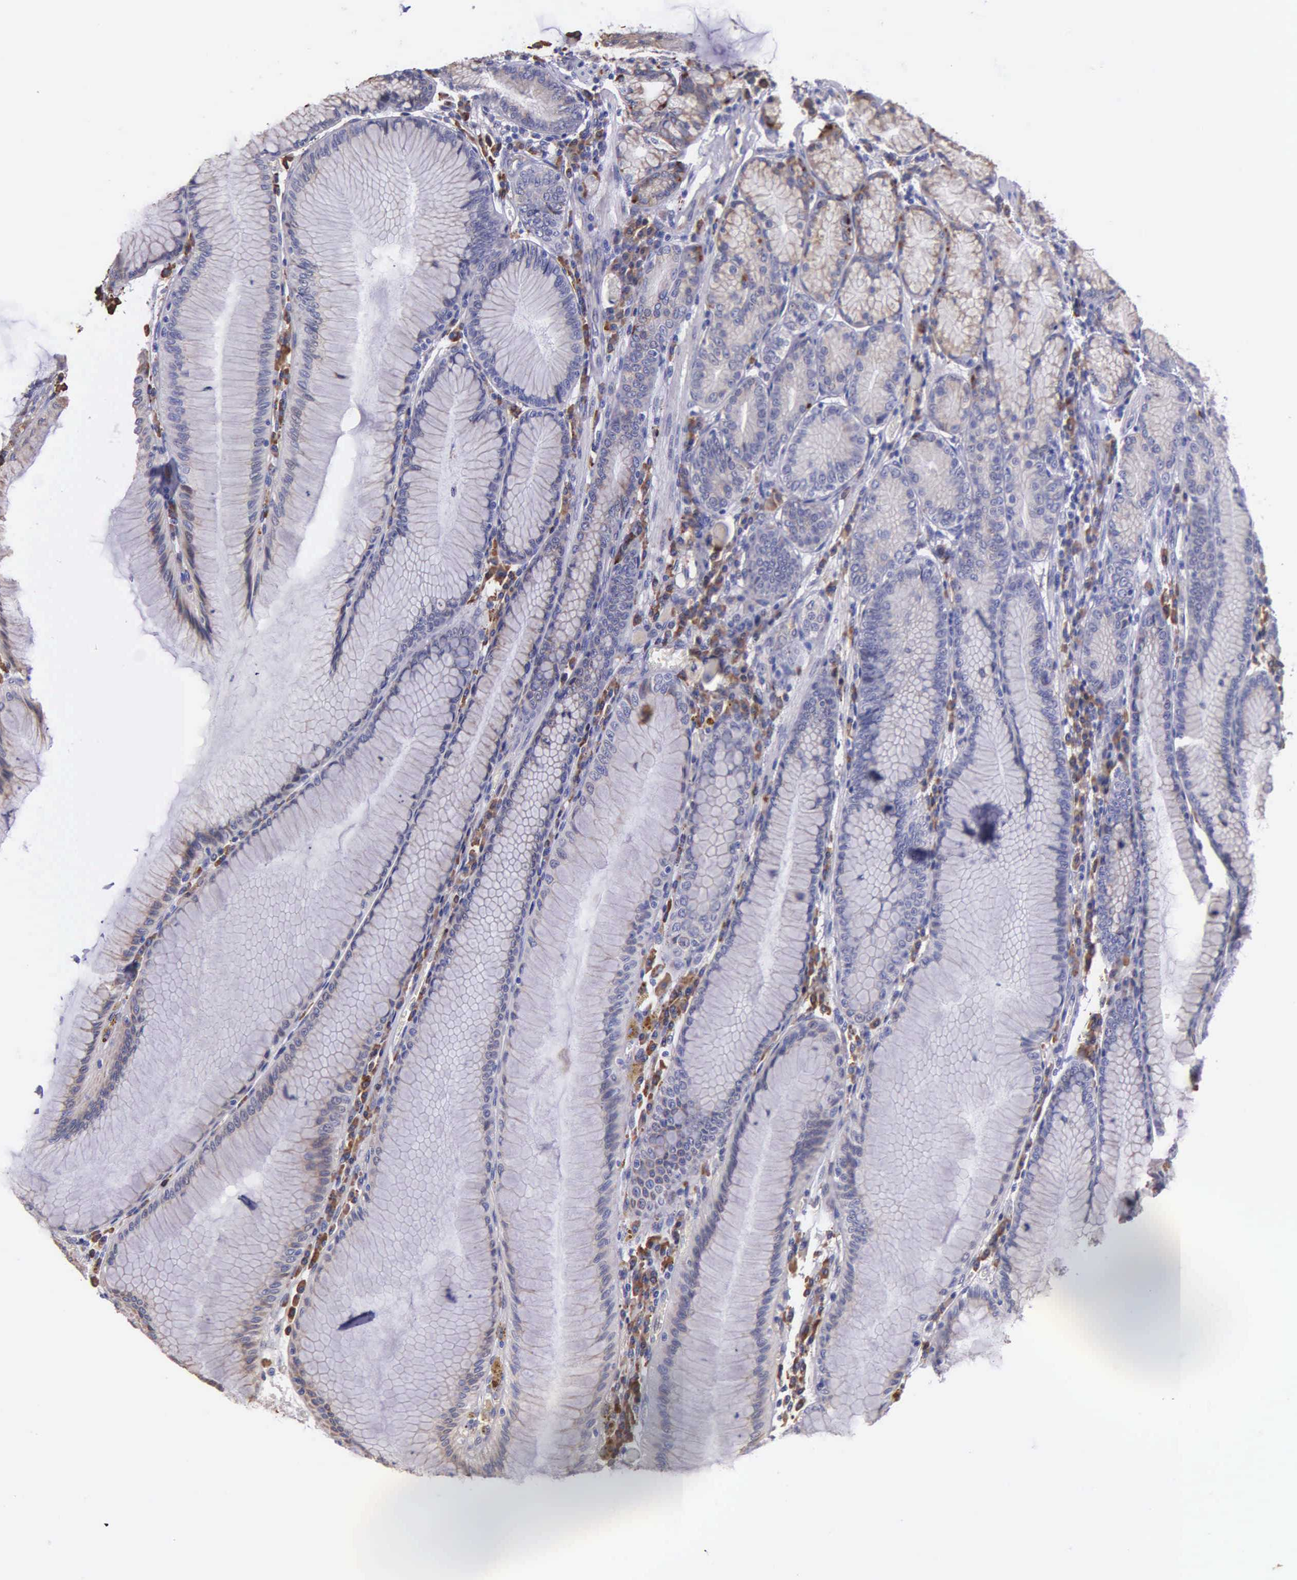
{"staining": {"intensity": "weak", "quantity": "25%-75%", "location": "cytoplasmic/membranous"}, "tissue": "stomach", "cell_type": "Glandular cells", "image_type": "normal", "snomed": [{"axis": "morphology", "description": "Normal tissue, NOS"}, {"axis": "topography", "description": "Stomach, lower"}], "caption": "Glandular cells demonstrate low levels of weak cytoplasmic/membranous positivity in approximately 25%-75% of cells in unremarkable human stomach. The protein is shown in brown color, while the nuclei are stained blue.", "gene": "ZC3H12B", "patient": {"sex": "female", "age": 93}}